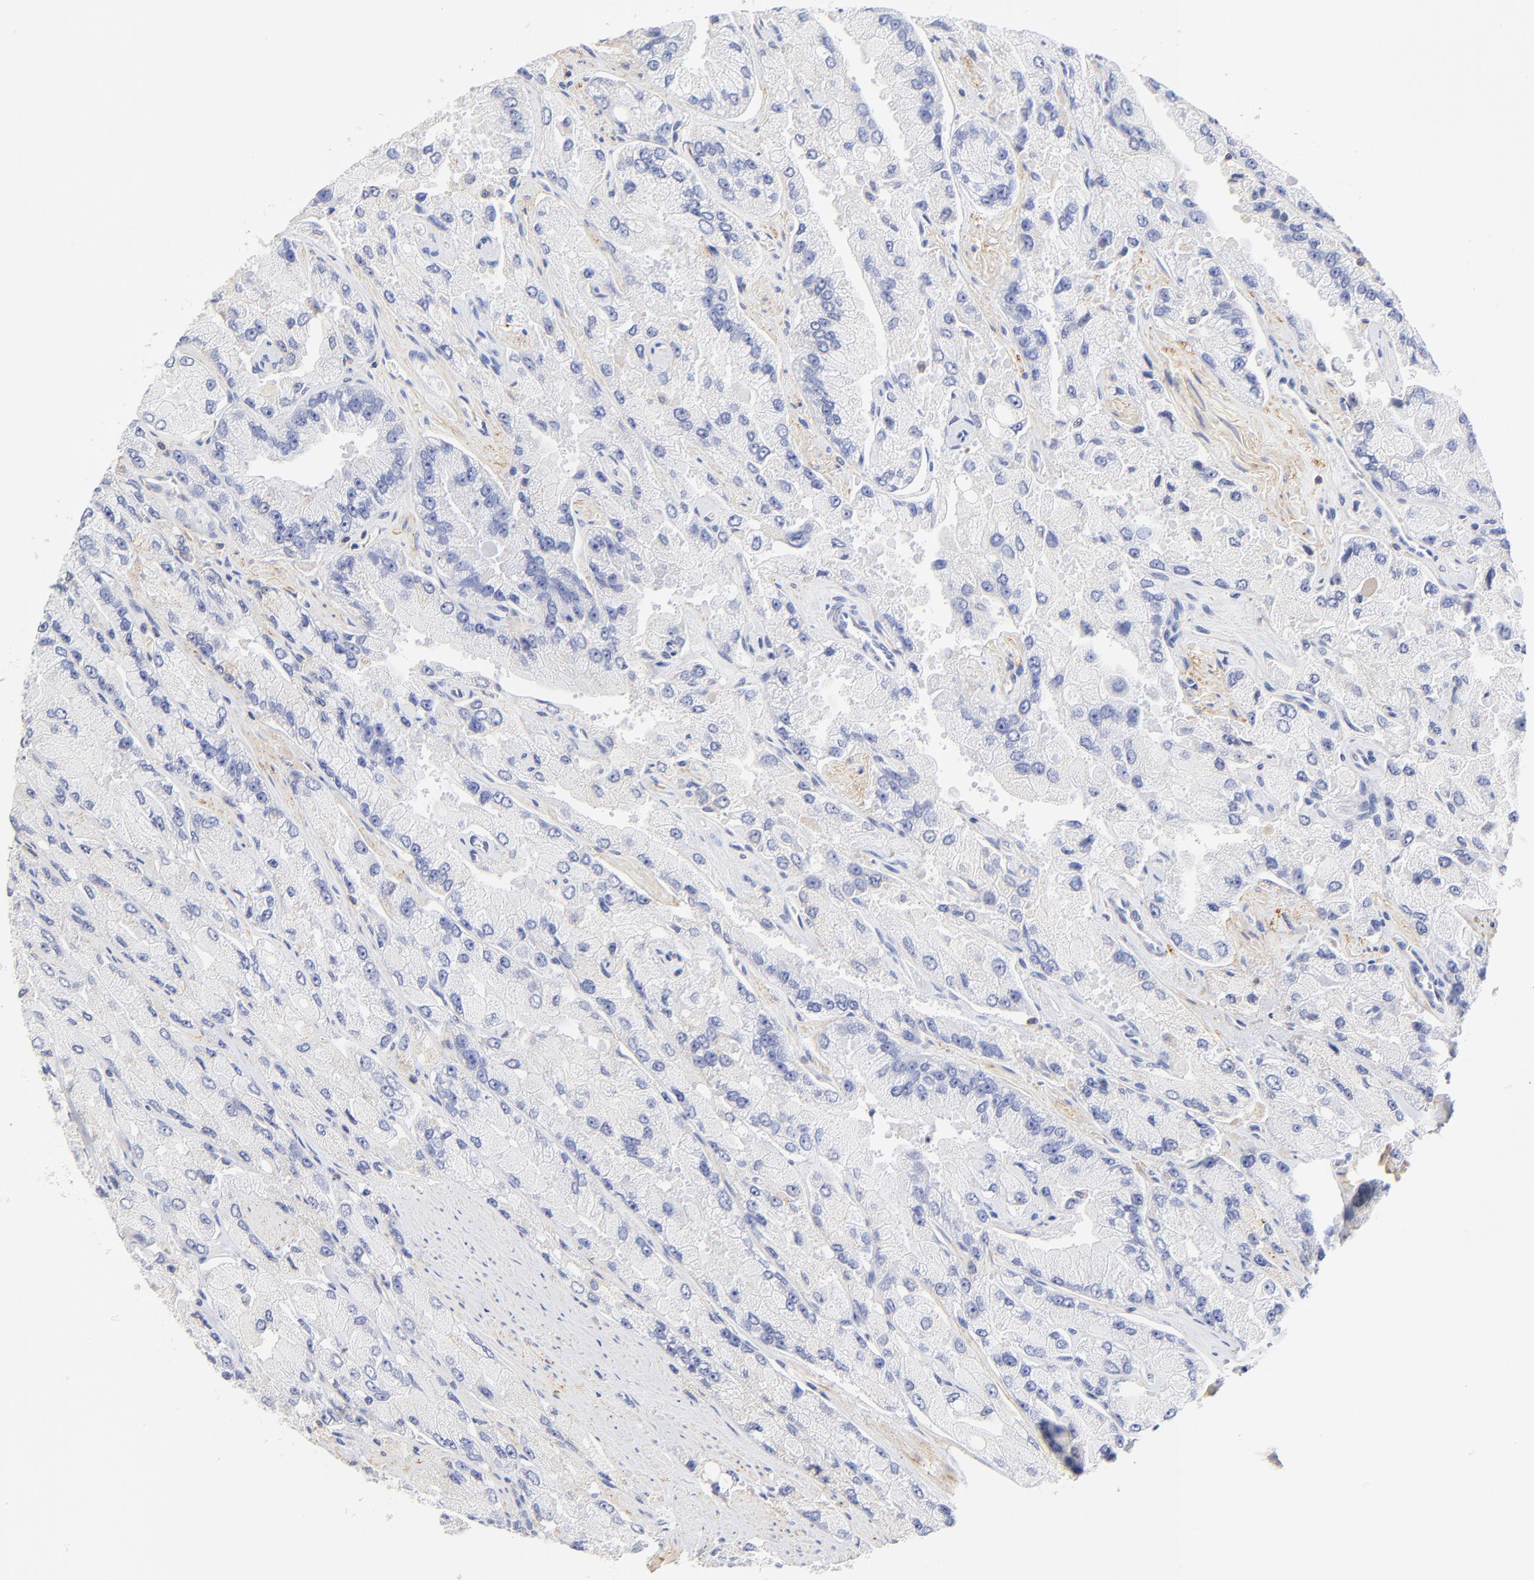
{"staining": {"intensity": "negative", "quantity": "none", "location": "none"}, "tissue": "prostate cancer", "cell_type": "Tumor cells", "image_type": "cancer", "snomed": [{"axis": "morphology", "description": "Adenocarcinoma, High grade"}, {"axis": "topography", "description": "Prostate"}], "caption": "DAB (3,3'-diaminobenzidine) immunohistochemical staining of high-grade adenocarcinoma (prostate) reveals no significant expression in tumor cells. (IHC, brightfield microscopy, high magnification).", "gene": "MDGA2", "patient": {"sex": "male", "age": 58}}